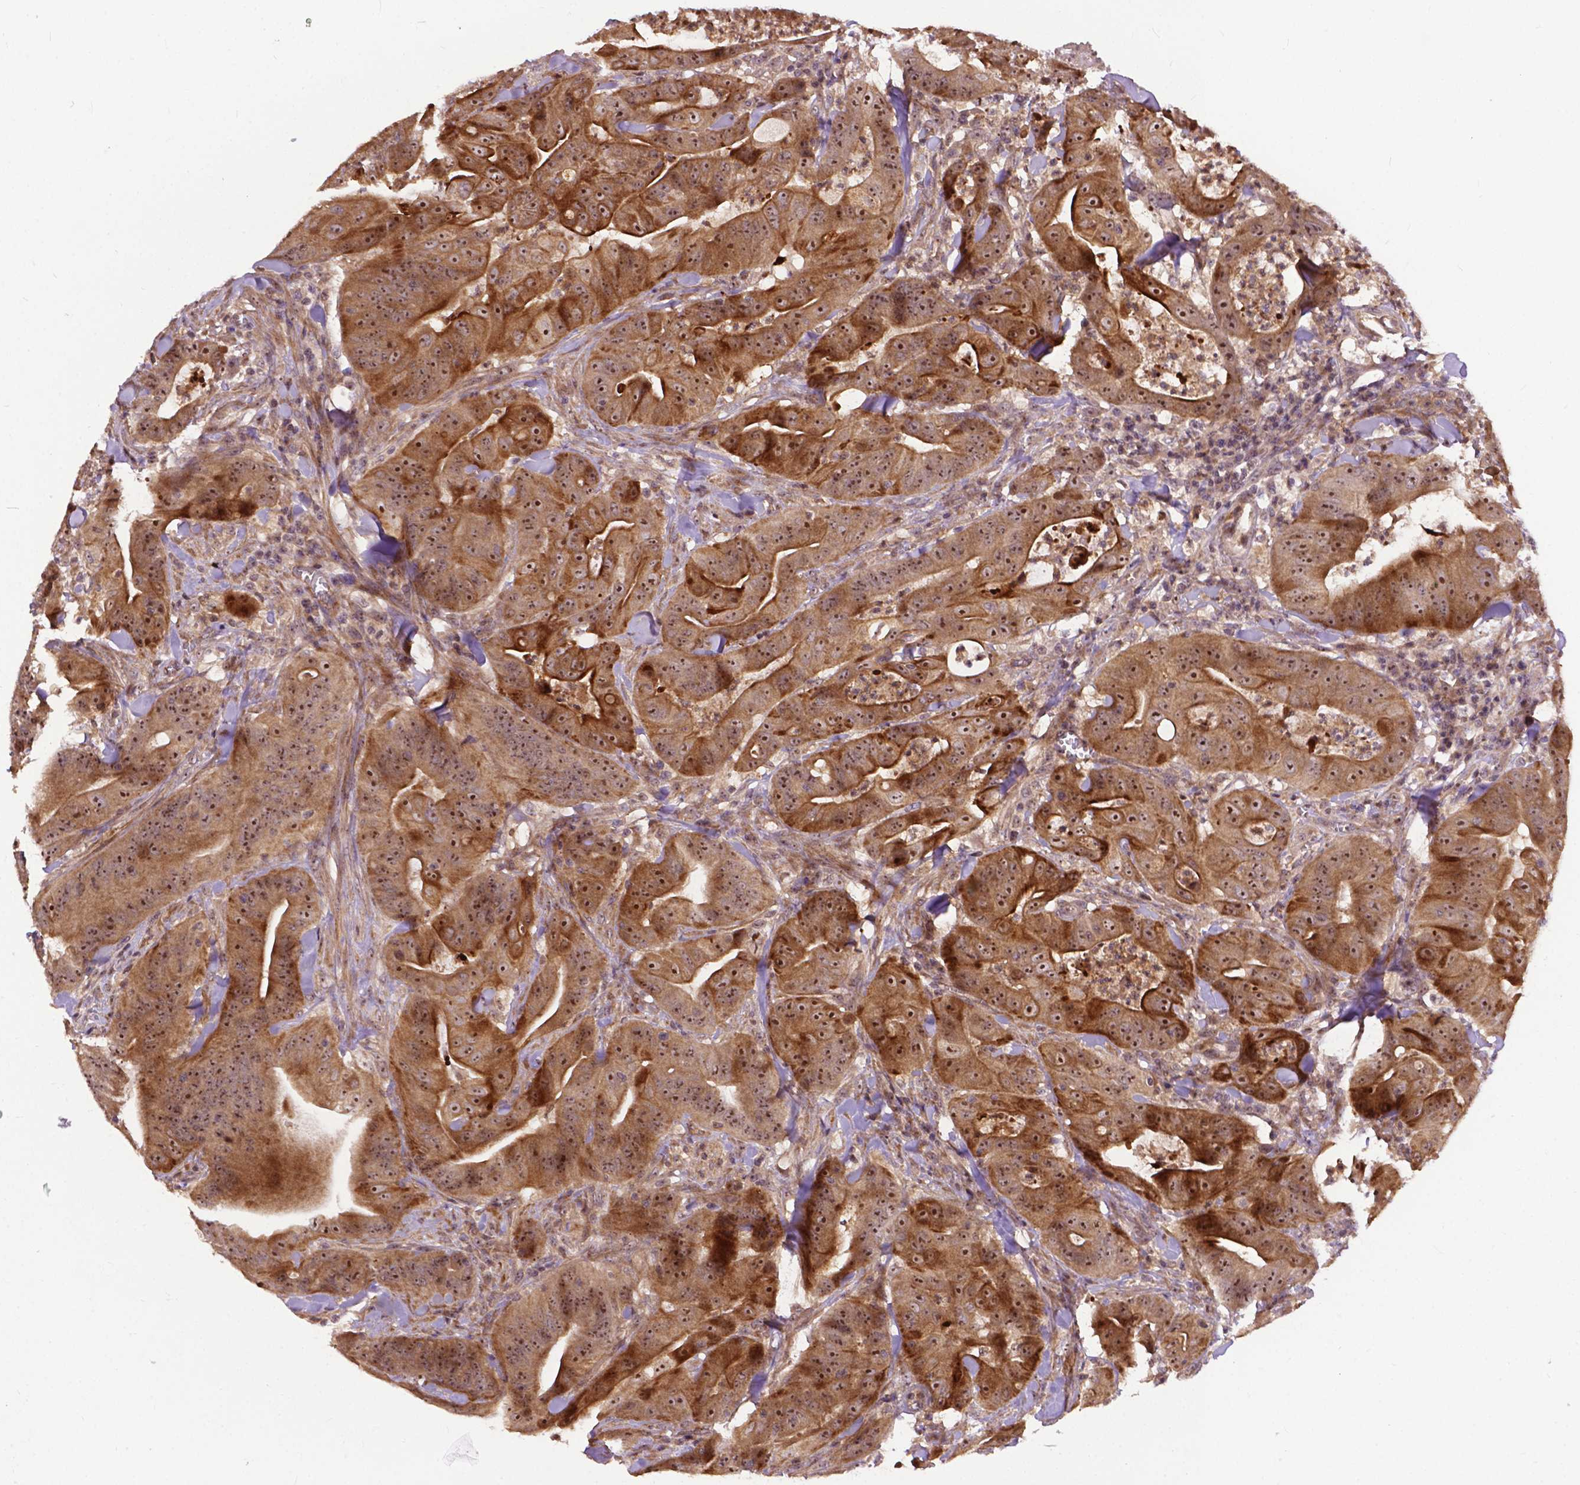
{"staining": {"intensity": "strong", "quantity": ">75%", "location": "cytoplasmic/membranous,nuclear"}, "tissue": "colorectal cancer", "cell_type": "Tumor cells", "image_type": "cancer", "snomed": [{"axis": "morphology", "description": "Adenocarcinoma, NOS"}, {"axis": "topography", "description": "Colon"}], "caption": "Immunohistochemistry staining of adenocarcinoma (colorectal), which exhibits high levels of strong cytoplasmic/membranous and nuclear positivity in about >75% of tumor cells indicating strong cytoplasmic/membranous and nuclear protein expression. The staining was performed using DAB (3,3'-diaminobenzidine) (brown) for protein detection and nuclei were counterstained in hematoxylin (blue).", "gene": "PARP3", "patient": {"sex": "male", "age": 33}}